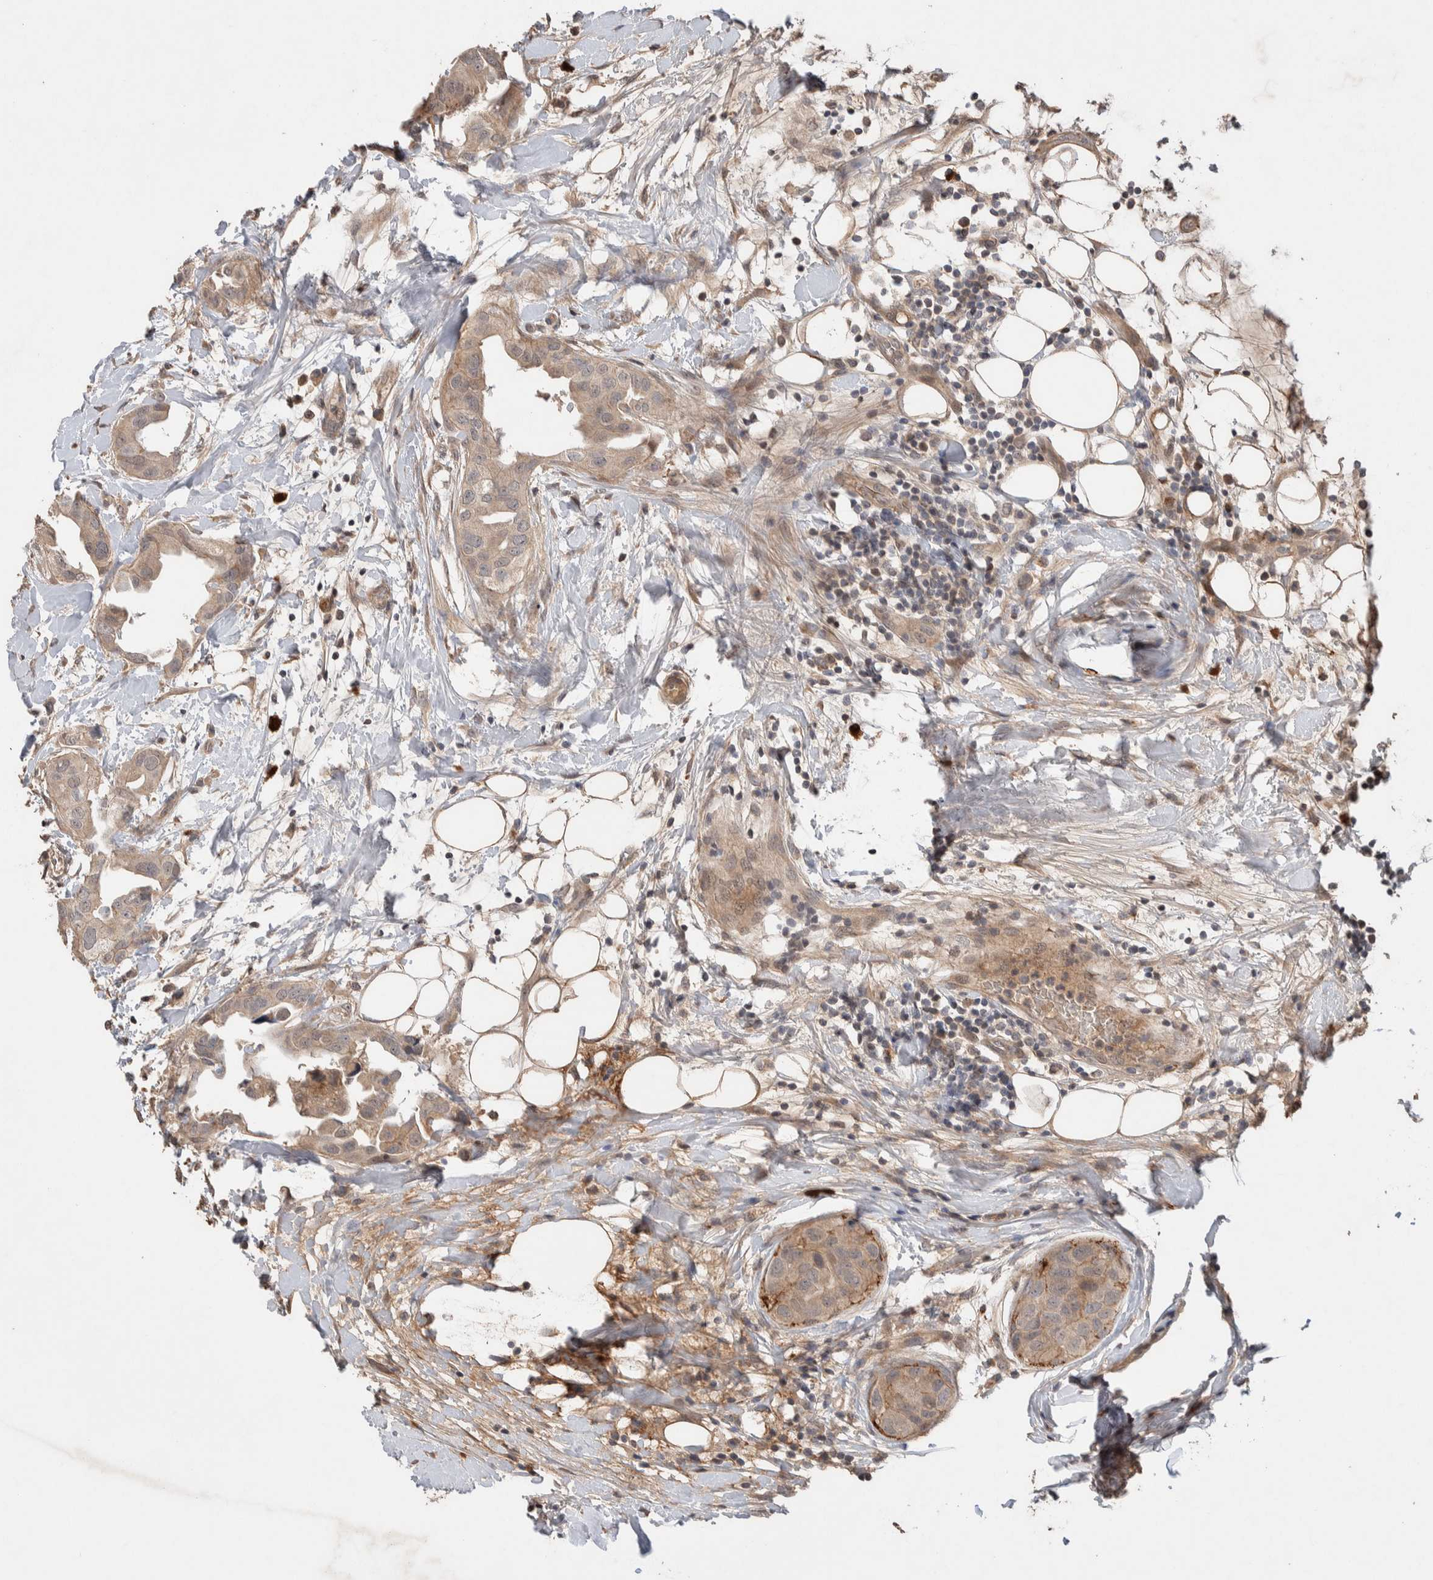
{"staining": {"intensity": "weak", "quantity": ">75%", "location": "cytoplasmic/membranous"}, "tissue": "breast cancer", "cell_type": "Tumor cells", "image_type": "cancer", "snomed": [{"axis": "morphology", "description": "Duct carcinoma"}, {"axis": "topography", "description": "Breast"}], "caption": "This is an image of immunohistochemistry (IHC) staining of breast infiltrating ductal carcinoma, which shows weak expression in the cytoplasmic/membranous of tumor cells.", "gene": "CASK", "patient": {"sex": "female", "age": 40}}